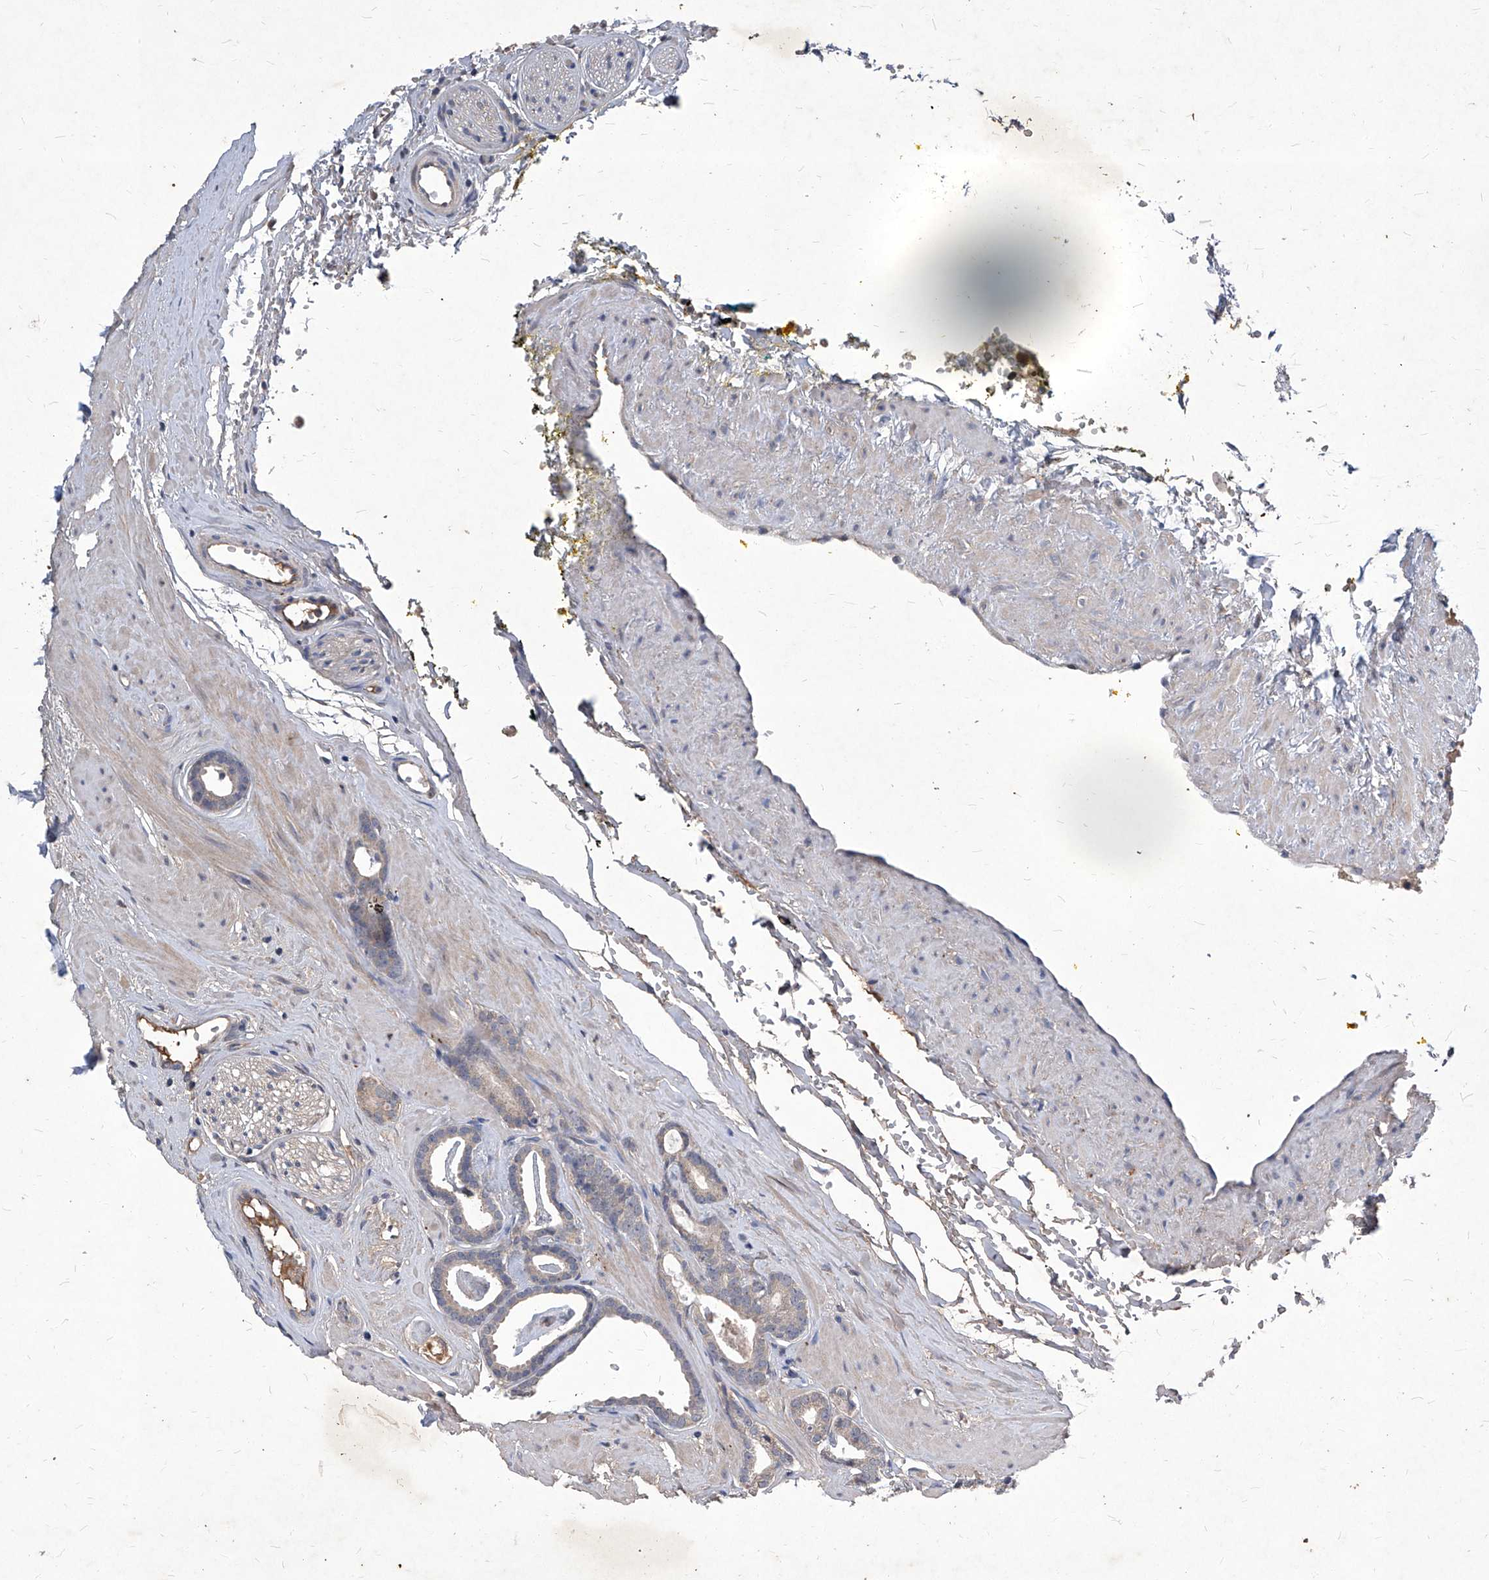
{"staining": {"intensity": "weak", "quantity": "<25%", "location": "cytoplasmic/membranous"}, "tissue": "prostate cancer", "cell_type": "Tumor cells", "image_type": "cancer", "snomed": [{"axis": "morphology", "description": "Adenocarcinoma, Low grade"}, {"axis": "topography", "description": "Prostate"}], "caption": "Prostate cancer (low-grade adenocarcinoma) was stained to show a protein in brown. There is no significant expression in tumor cells.", "gene": "SYNGR1", "patient": {"sex": "male", "age": 53}}